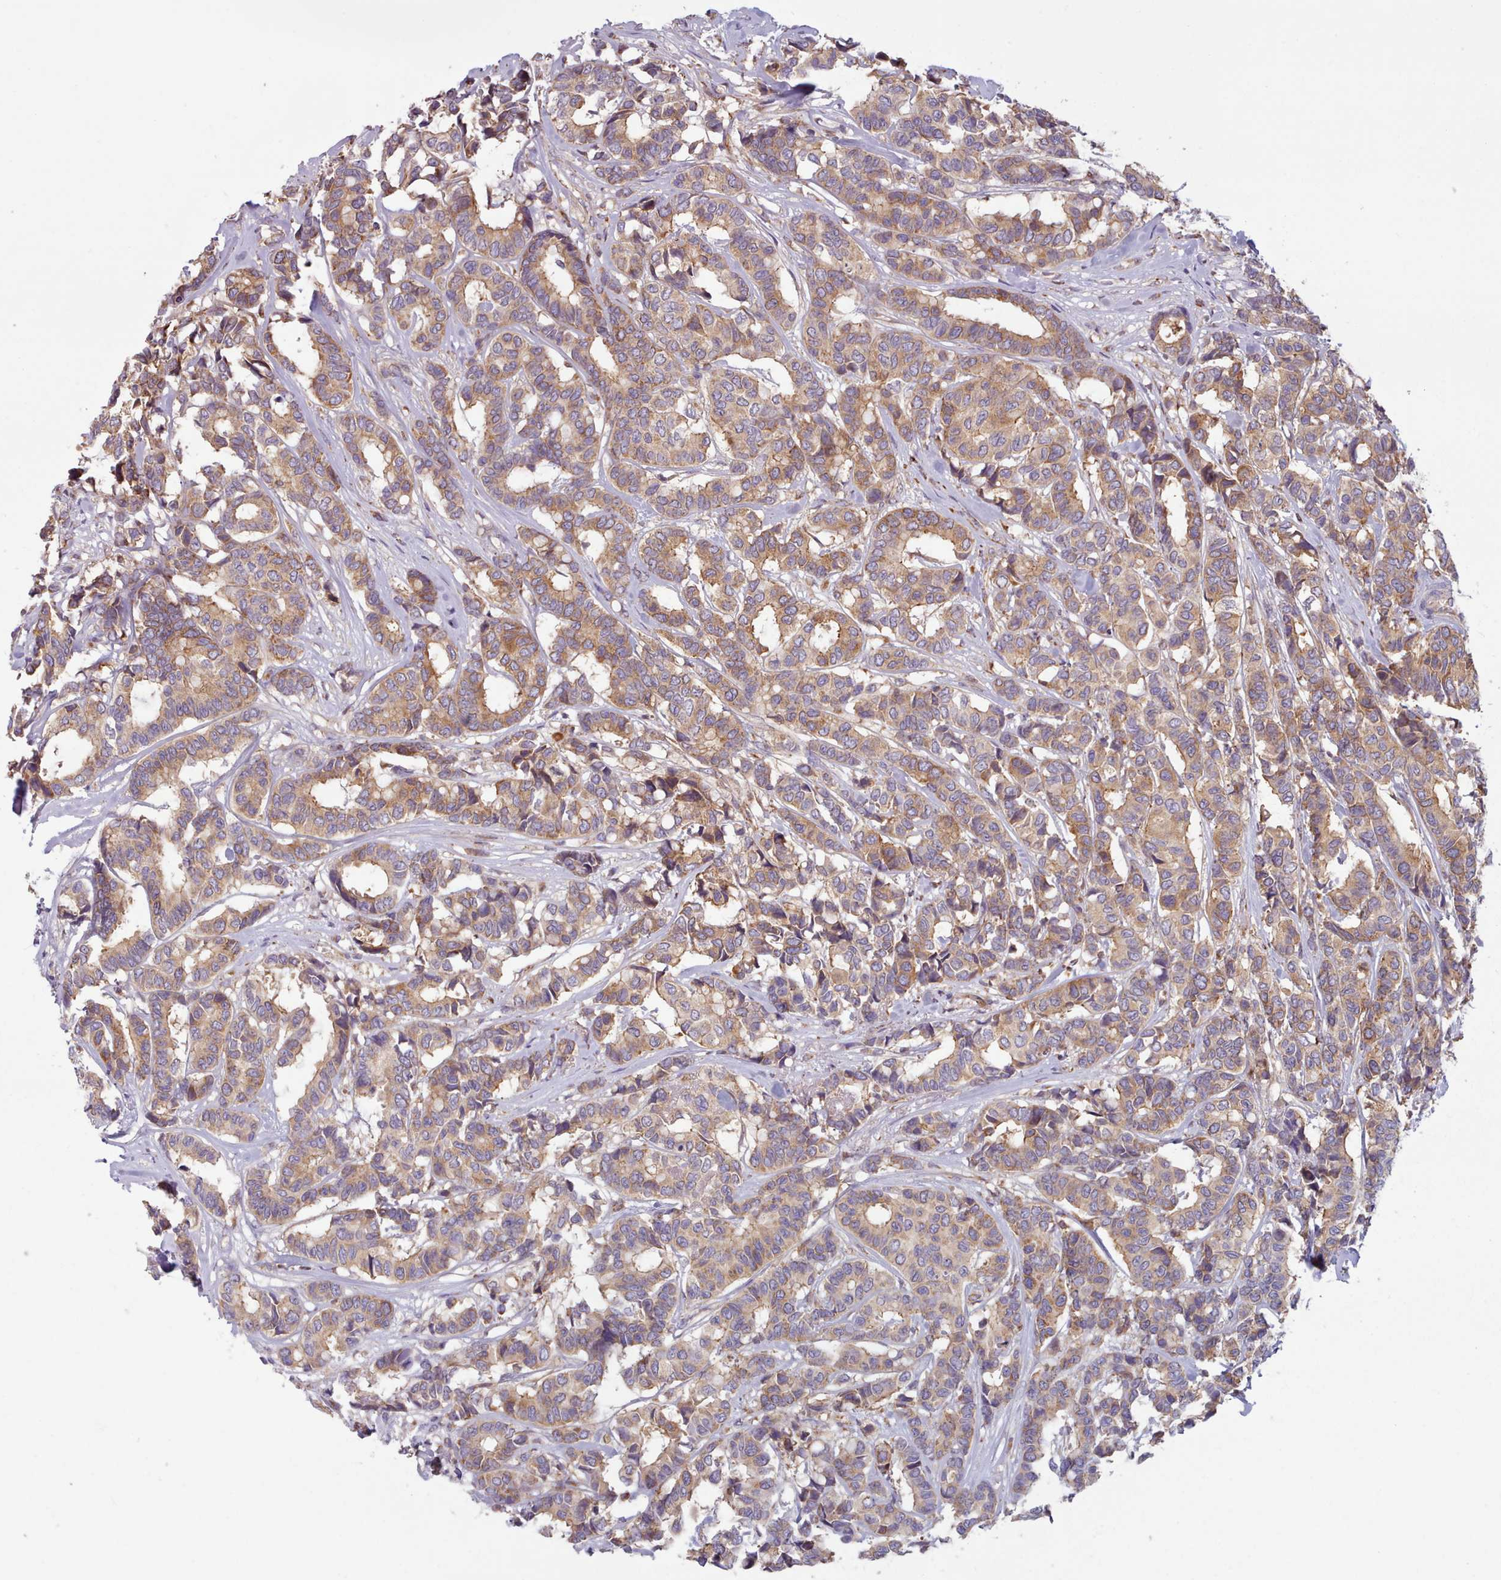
{"staining": {"intensity": "moderate", "quantity": ">75%", "location": "cytoplasmic/membranous"}, "tissue": "breast cancer", "cell_type": "Tumor cells", "image_type": "cancer", "snomed": [{"axis": "morphology", "description": "Duct carcinoma"}, {"axis": "topography", "description": "Breast"}], "caption": "A brown stain labels moderate cytoplasmic/membranous expression of a protein in human breast cancer (intraductal carcinoma) tumor cells.", "gene": "CRYBG1", "patient": {"sex": "female", "age": 87}}